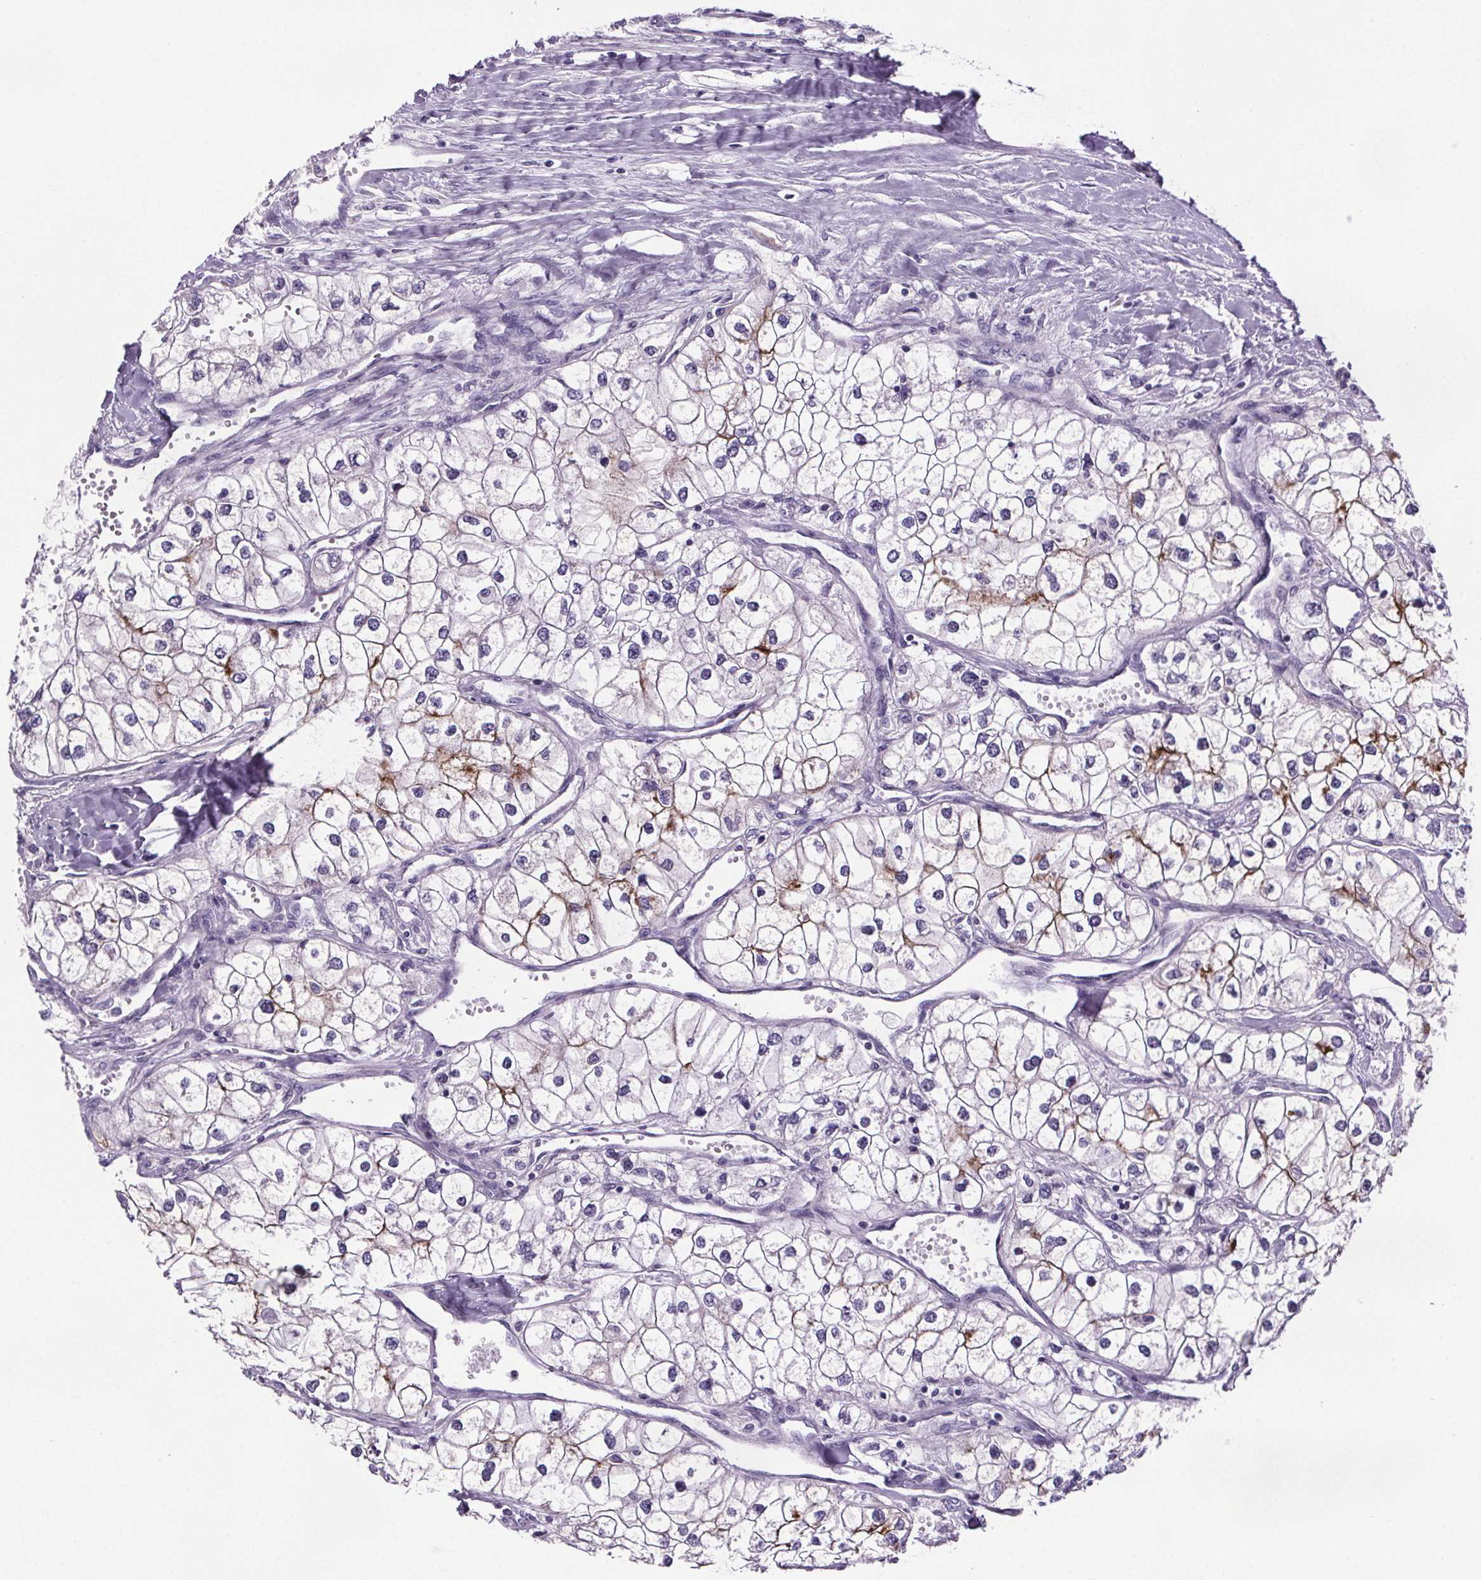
{"staining": {"intensity": "moderate", "quantity": "<25%", "location": "cytoplasmic/membranous"}, "tissue": "renal cancer", "cell_type": "Tumor cells", "image_type": "cancer", "snomed": [{"axis": "morphology", "description": "Adenocarcinoma, NOS"}, {"axis": "topography", "description": "Kidney"}], "caption": "IHC staining of renal cancer, which demonstrates low levels of moderate cytoplasmic/membranous expression in about <25% of tumor cells indicating moderate cytoplasmic/membranous protein positivity. The staining was performed using DAB (3,3'-diaminobenzidine) (brown) for protein detection and nuclei were counterstained in hematoxylin (blue).", "gene": "CUBN", "patient": {"sex": "male", "age": 59}}